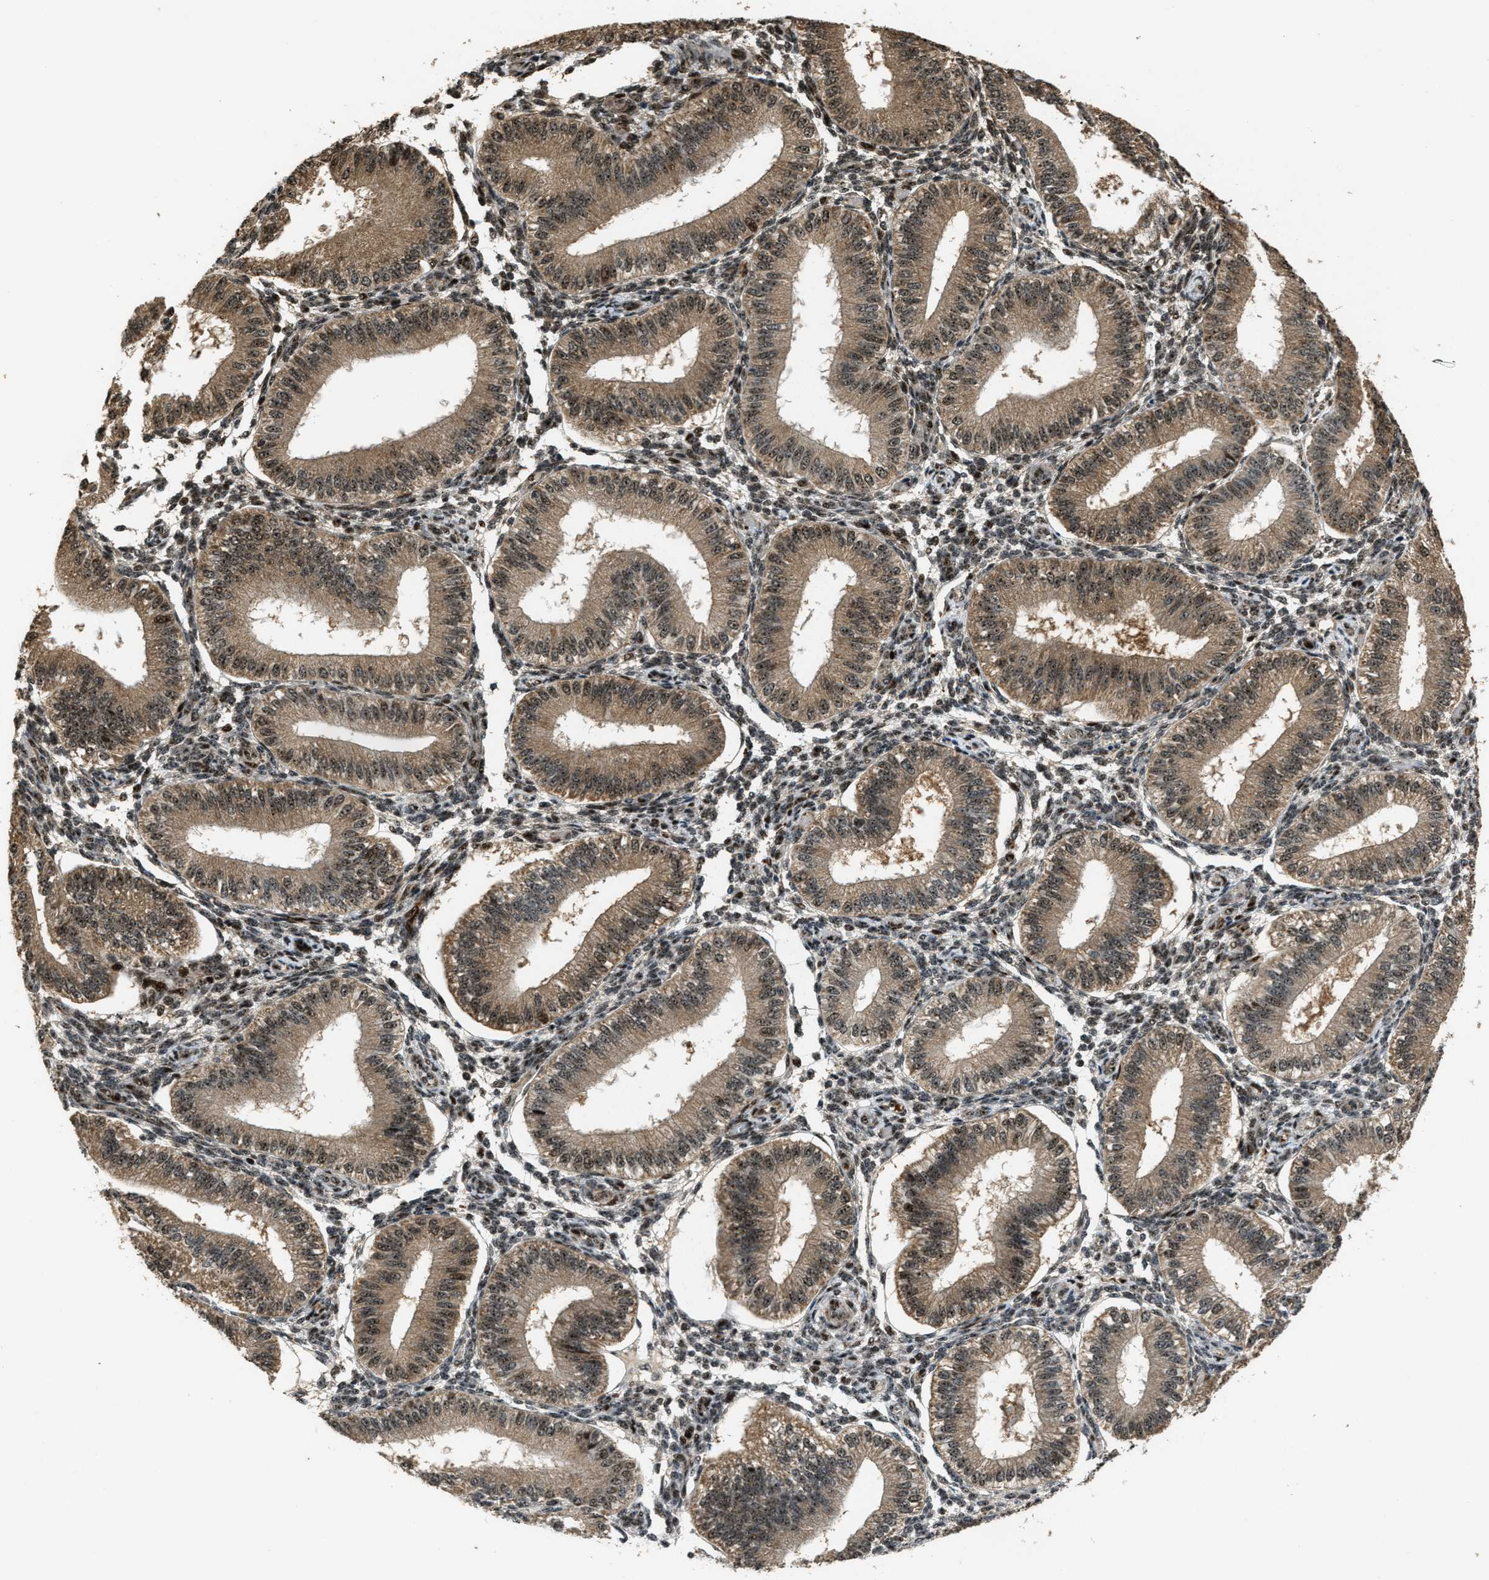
{"staining": {"intensity": "moderate", "quantity": ">75%", "location": "nuclear"}, "tissue": "endometrium", "cell_type": "Cells in endometrial stroma", "image_type": "normal", "snomed": [{"axis": "morphology", "description": "Normal tissue, NOS"}, {"axis": "topography", "description": "Endometrium"}], "caption": "Protein staining of unremarkable endometrium shows moderate nuclear positivity in approximately >75% of cells in endometrial stroma.", "gene": "ZNF687", "patient": {"sex": "female", "age": 39}}